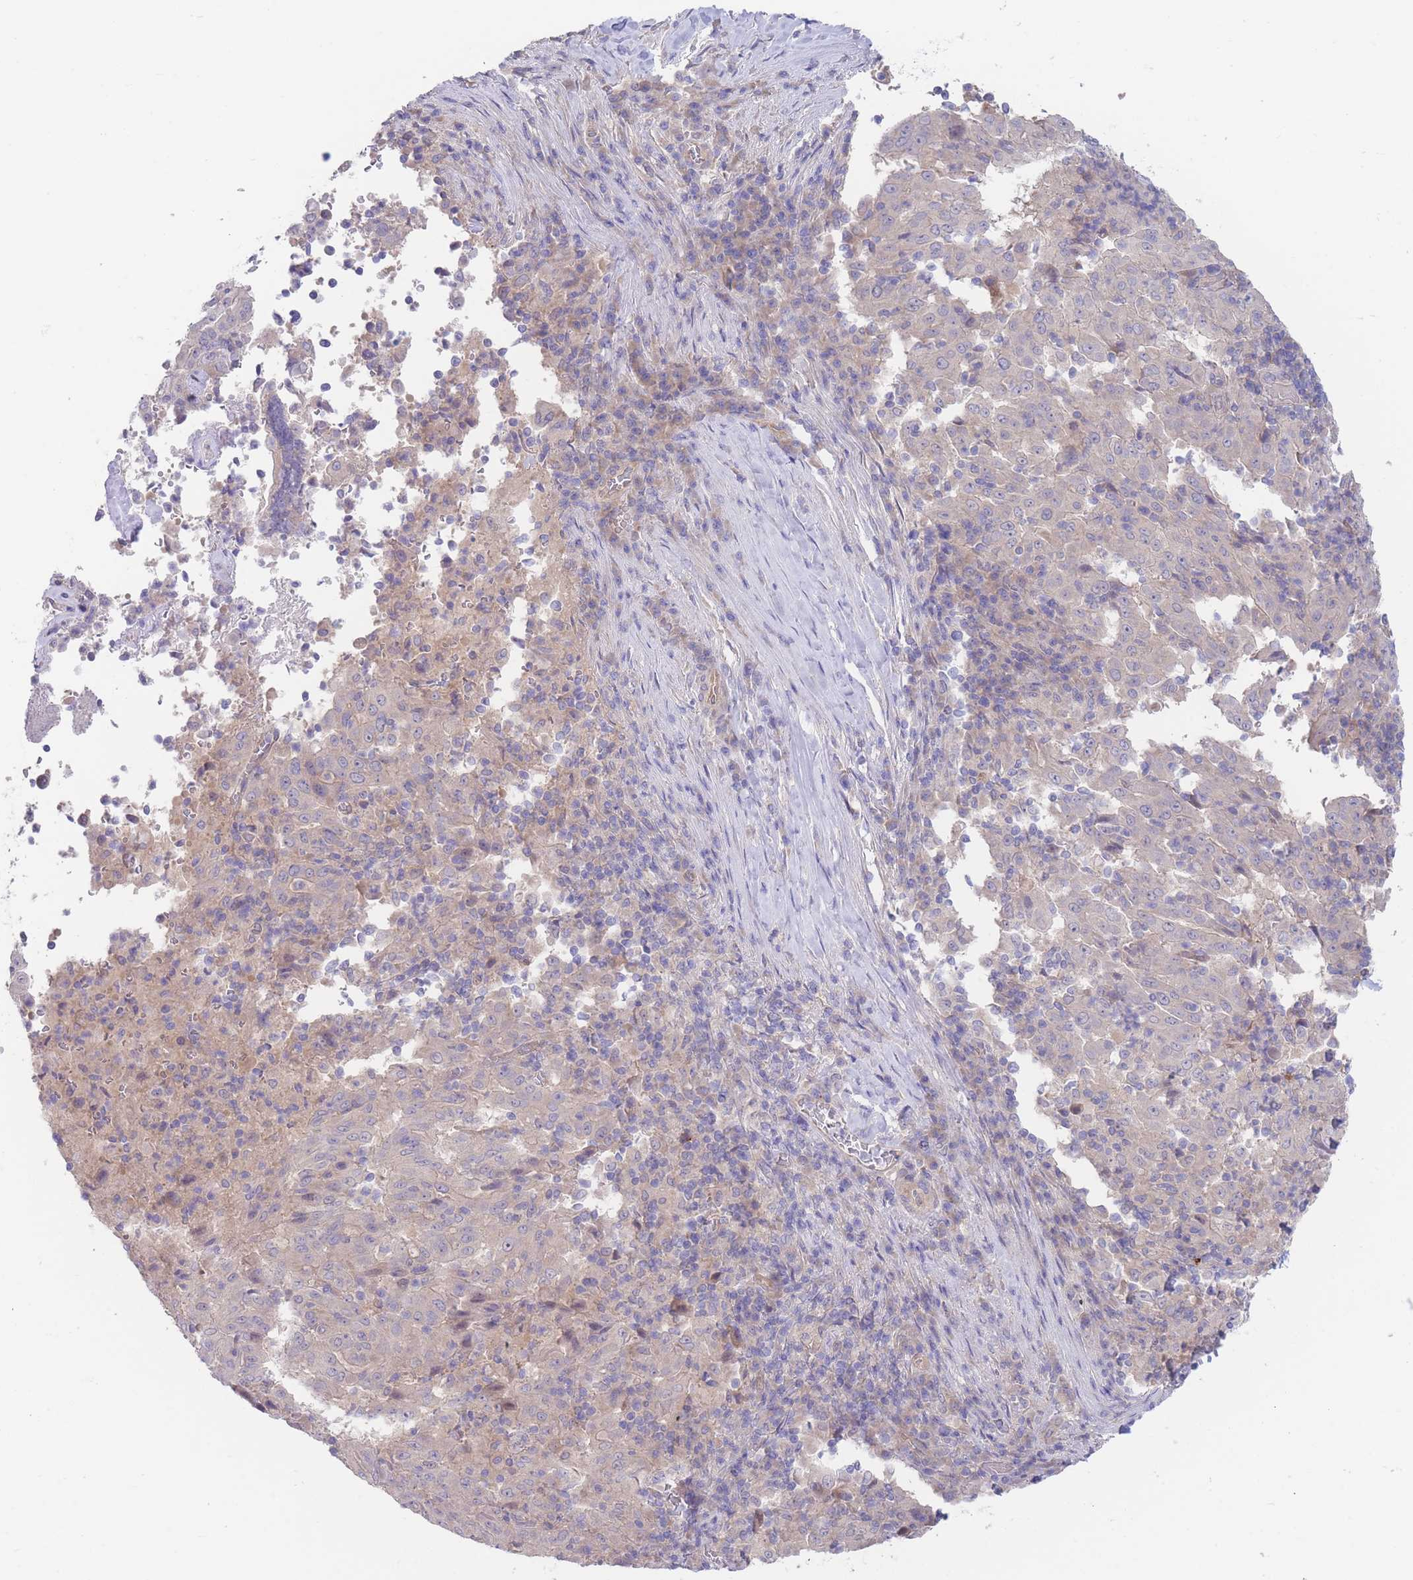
{"staining": {"intensity": "negative", "quantity": "none", "location": "none"}, "tissue": "pancreatic cancer", "cell_type": "Tumor cells", "image_type": "cancer", "snomed": [{"axis": "morphology", "description": "Adenocarcinoma, NOS"}, {"axis": "topography", "description": "Pancreas"}], "caption": "Immunohistochemical staining of pancreatic adenocarcinoma shows no significant expression in tumor cells. Brightfield microscopy of immunohistochemistry (IHC) stained with DAB (brown) and hematoxylin (blue), captured at high magnification.", "gene": "ZNF281", "patient": {"sex": "male", "age": 63}}